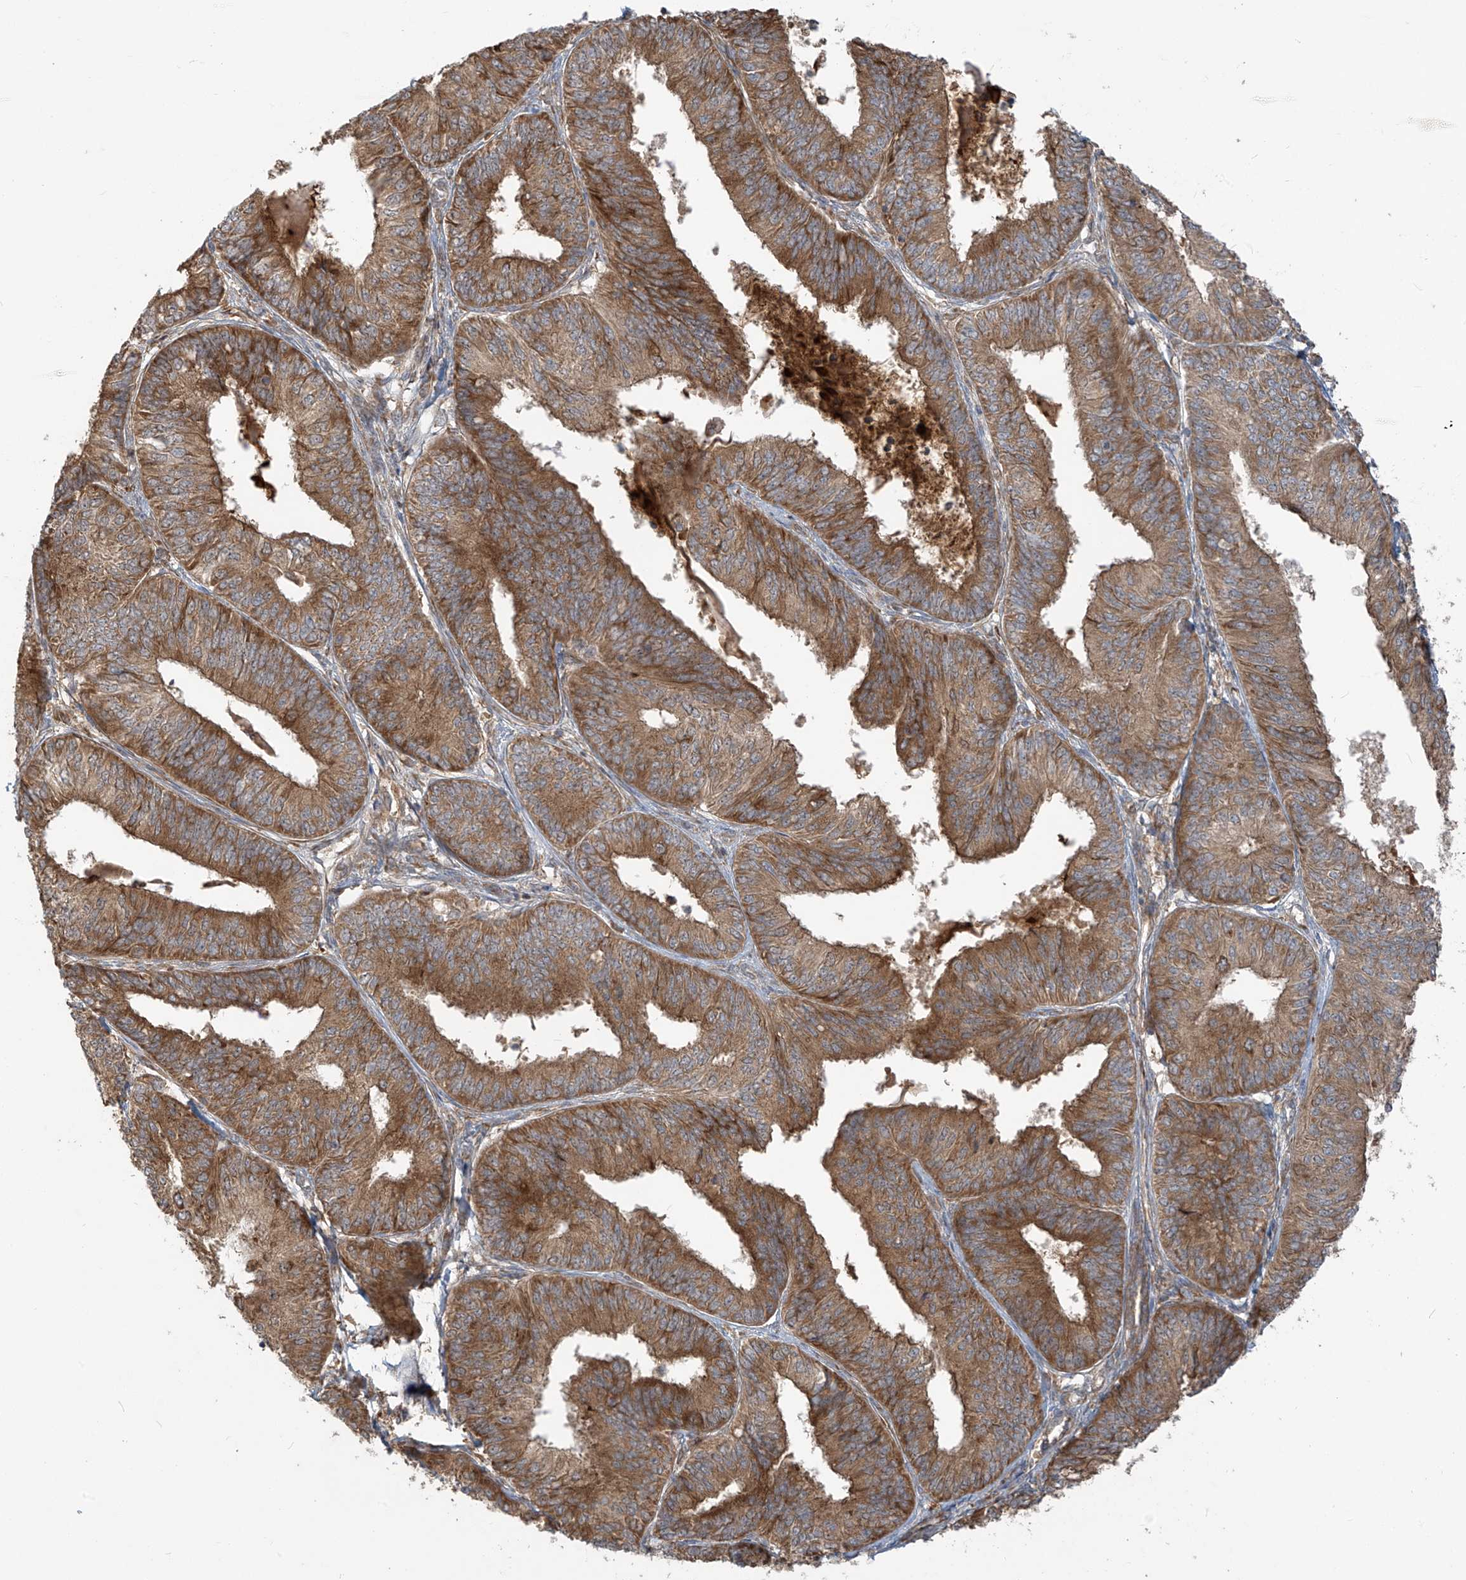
{"staining": {"intensity": "moderate", "quantity": ">75%", "location": "cytoplasmic/membranous"}, "tissue": "endometrial cancer", "cell_type": "Tumor cells", "image_type": "cancer", "snomed": [{"axis": "morphology", "description": "Adenocarcinoma, NOS"}, {"axis": "topography", "description": "Endometrium"}], "caption": "This is a photomicrograph of immunohistochemistry (IHC) staining of endometrial cancer (adenocarcinoma), which shows moderate positivity in the cytoplasmic/membranous of tumor cells.", "gene": "KATNIP", "patient": {"sex": "female", "age": 58}}